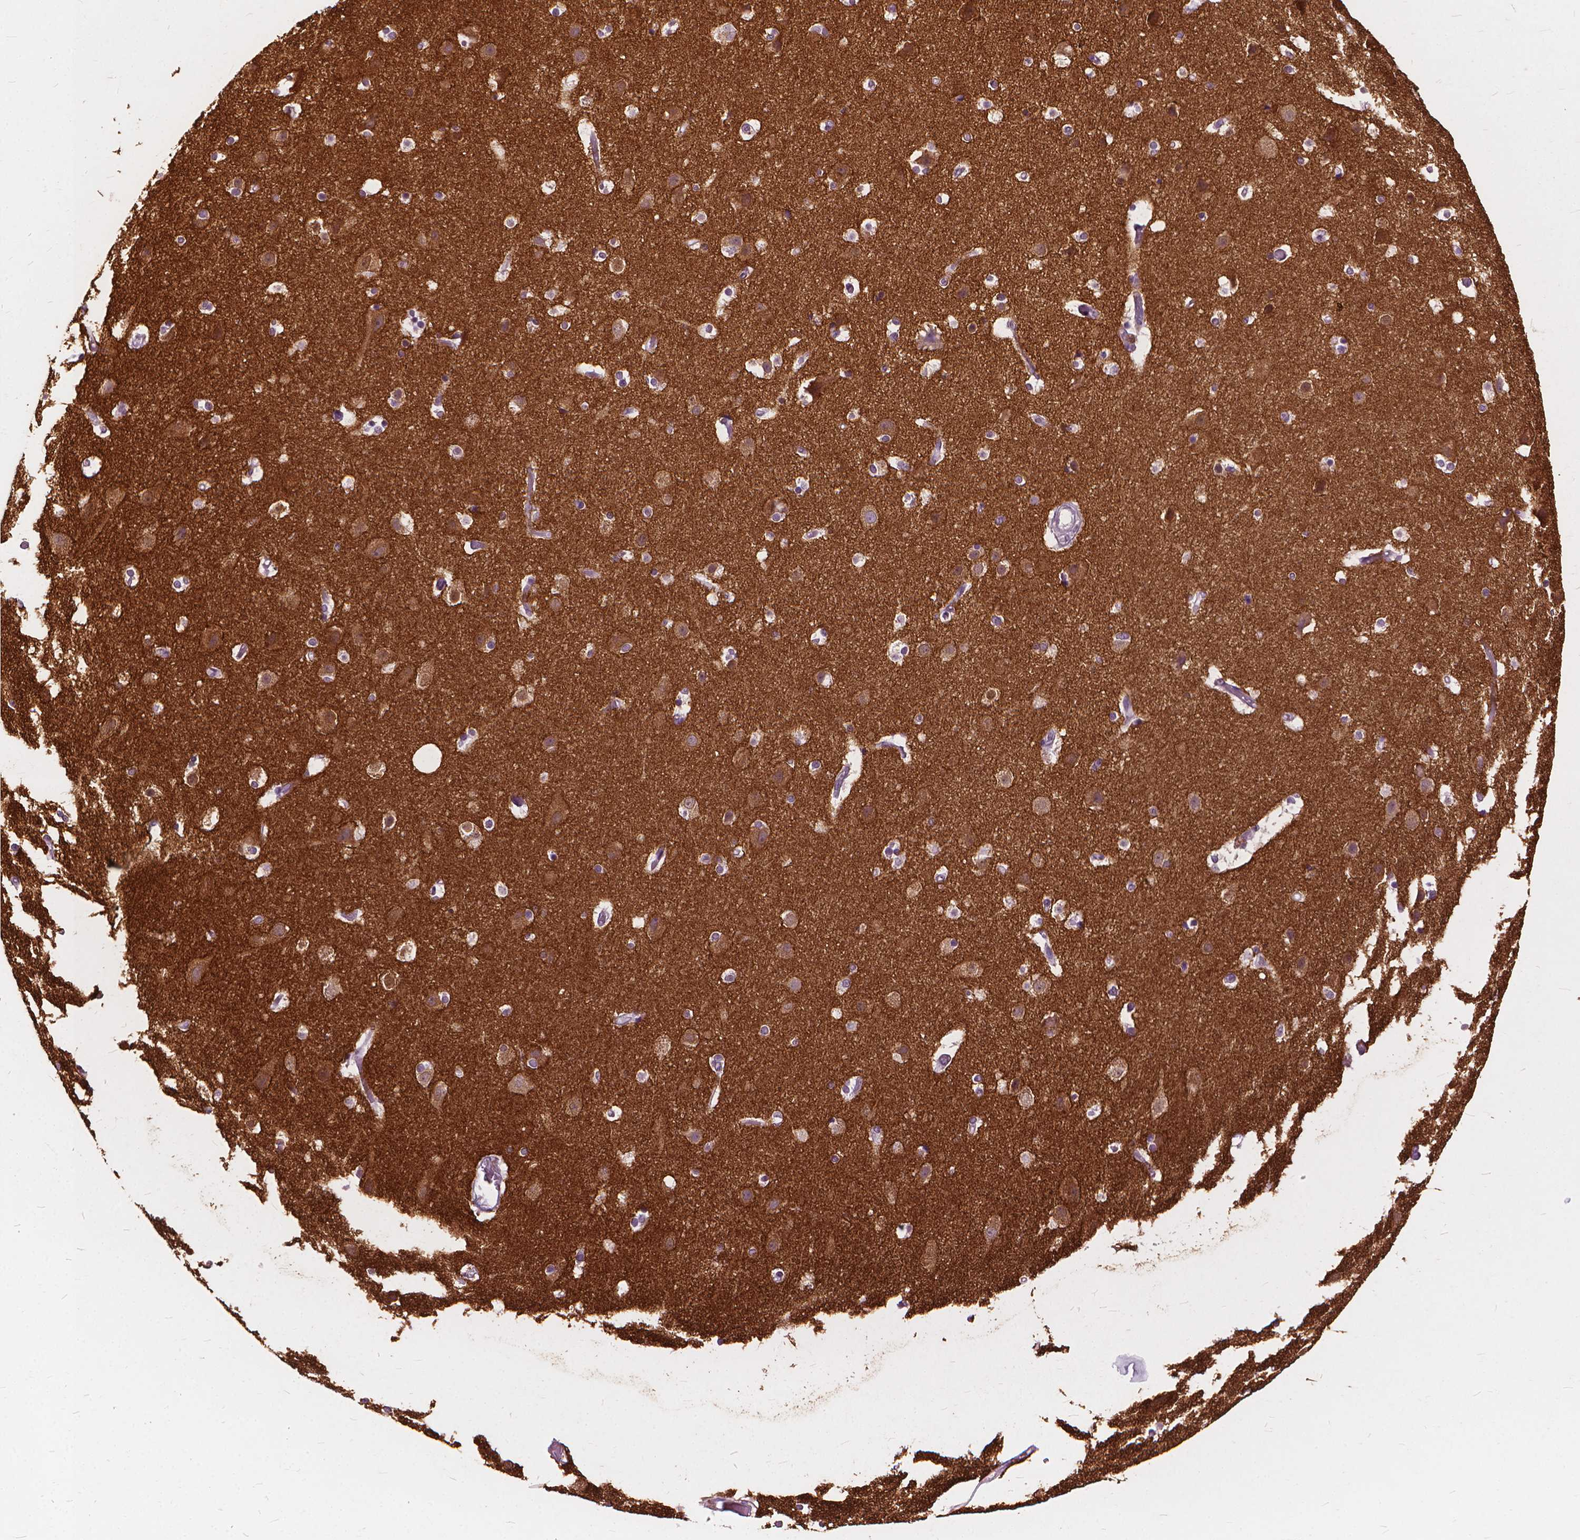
{"staining": {"intensity": "negative", "quantity": "none", "location": "none"}, "tissue": "cerebral cortex", "cell_type": "Endothelial cells", "image_type": "normal", "snomed": [{"axis": "morphology", "description": "Normal tissue, NOS"}, {"axis": "topography", "description": "Cerebral cortex"}], "caption": "This histopathology image is of normal cerebral cortex stained with IHC to label a protein in brown with the nuclei are counter-stained blue. There is no expression in endothelial cells. (DAB (3,3'-diaminobenzidine) immunohistochemistry (IHC), high magnification).", "gene": "DNM1", "patient": {"sex": "female", "age": 52}}